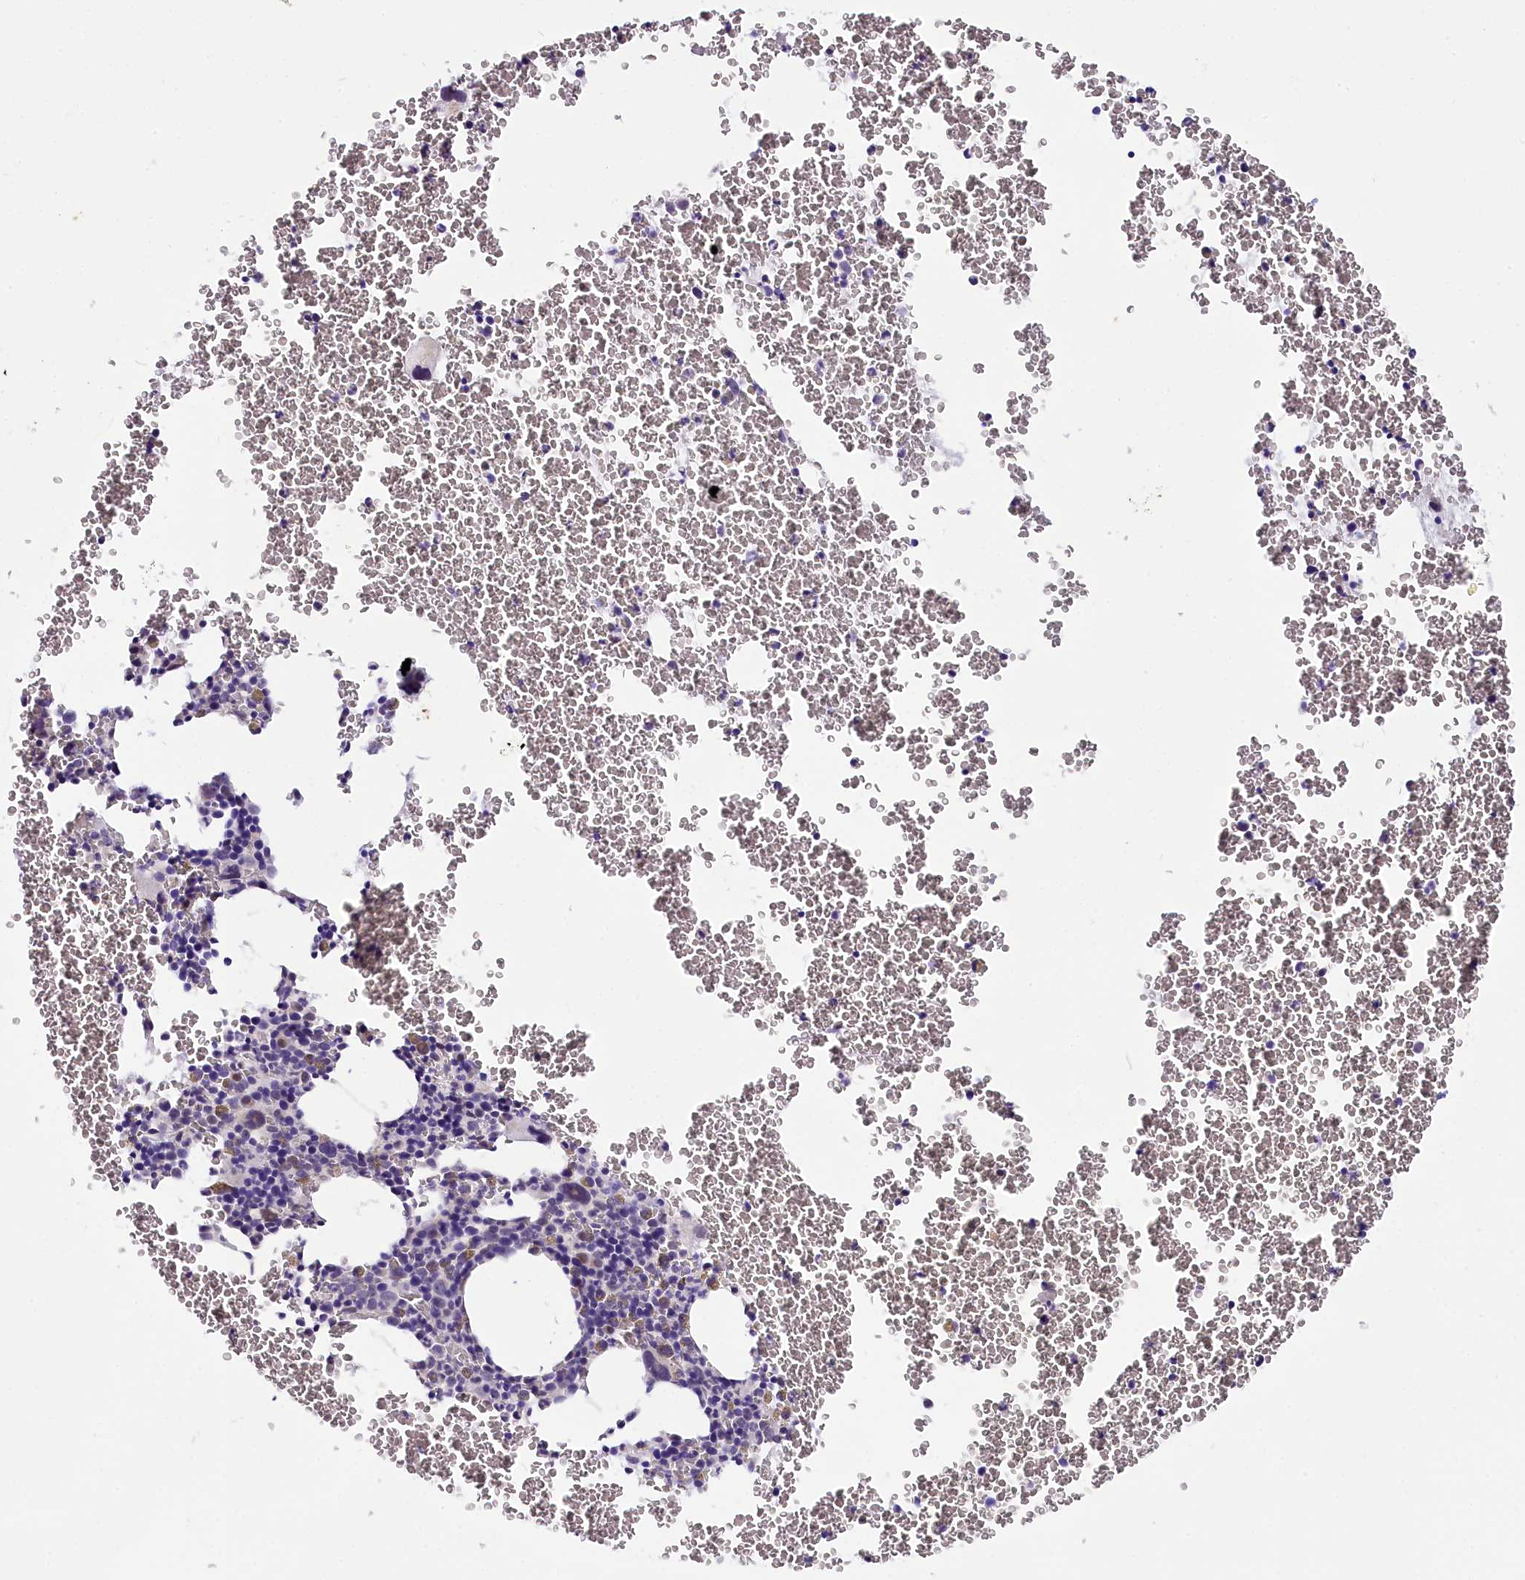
{"staining": {"intensity": "weak", "quantity": "<25%", "location": "nuclear"}, "tissue": "bone marrow", "cell_type": "Hematopoietic cells", "image_type": "normal", "snomed": [{"axis": "morphology", "description": "Normal tissue, NOS"}, {"axis": "topography", "description": "Bone marrow"}], "caption": "Immunohistochemistry (IHC) photomicrograph of unremarkable bone marrow: bone marrow stained with DAB (3,3'-diaminobenzidine) reveals no significant protein expression in hematopoietic cells. (DAB immunohistochemistry (IHC) visualized using brightfield microscopy, high magnification).", "gene": "OSGEP", "patient": {"sex": "male", "age": 75}}